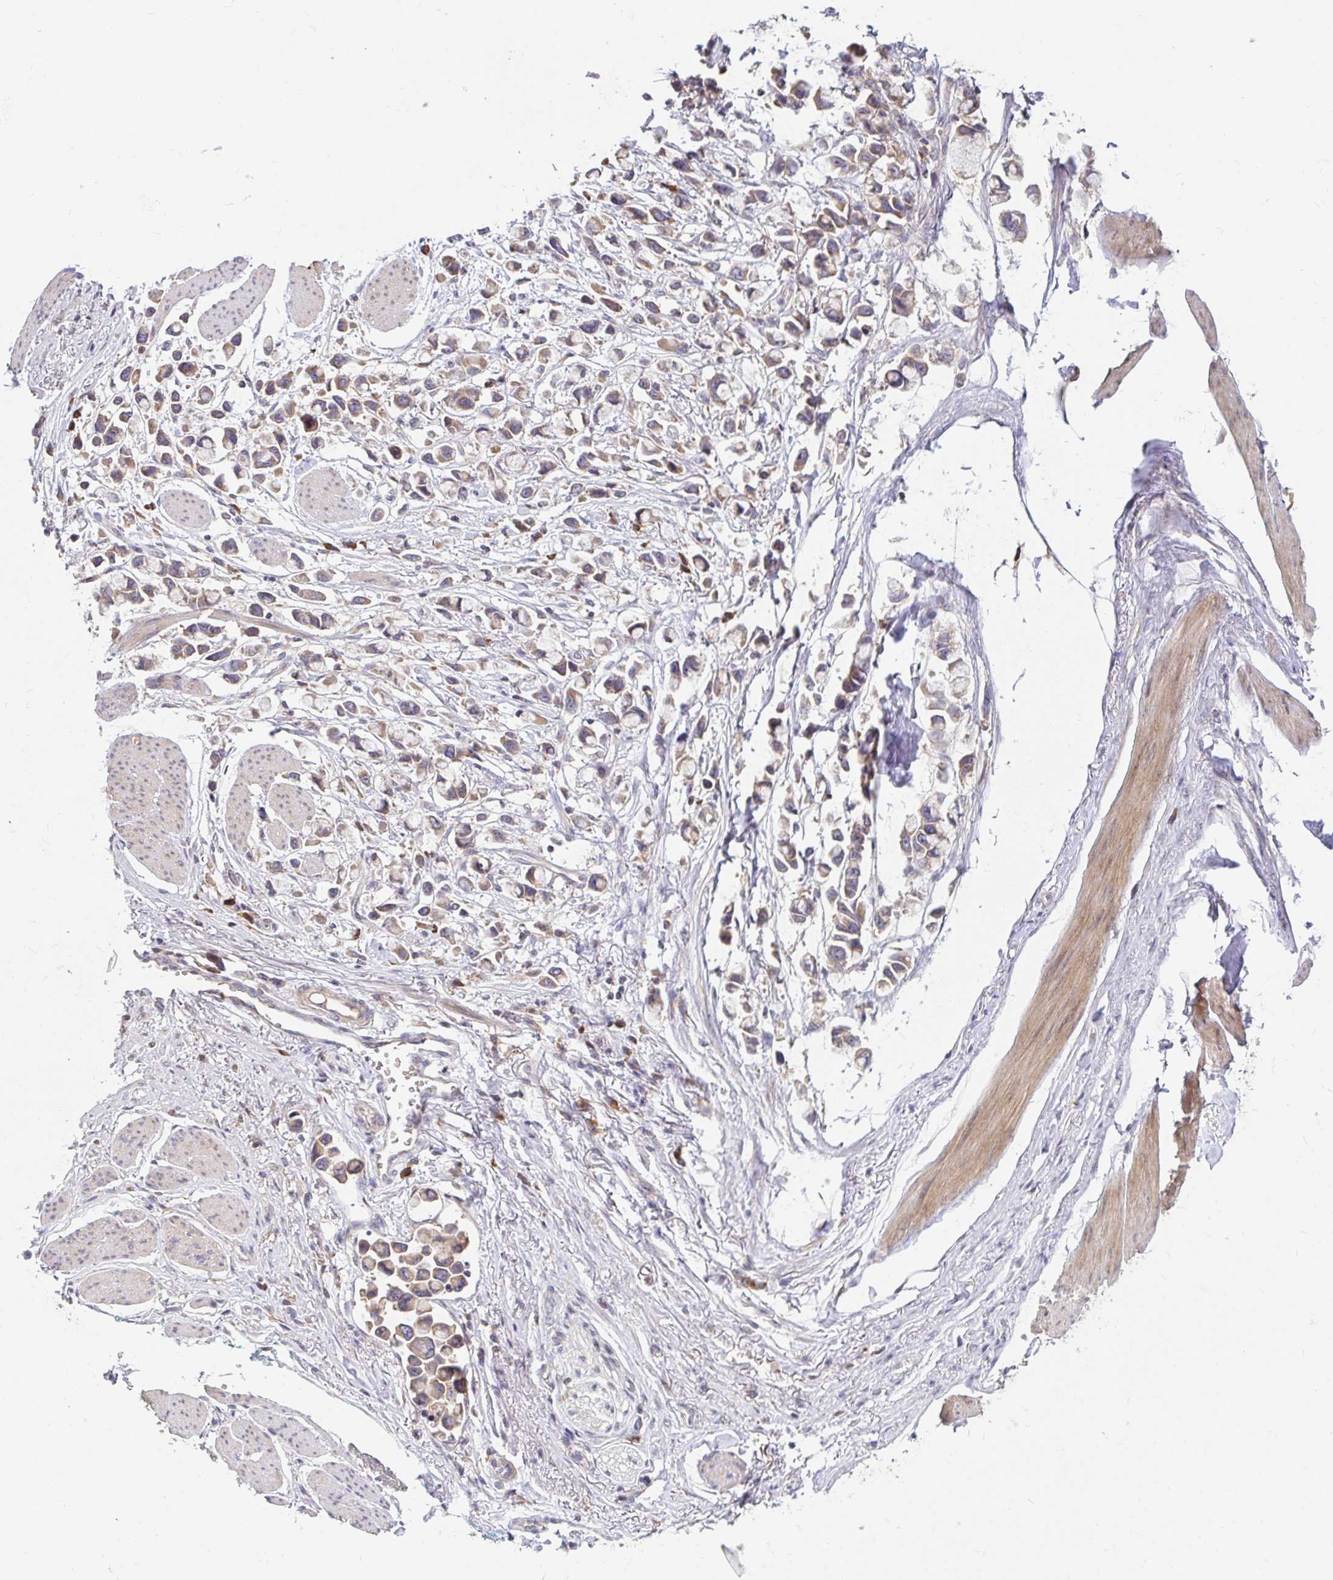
{"staining": {"intensity": "weak", "quantity": ">75%", "location": "cytoplasmic/membranous"}, "tissue": "stomach cancer", "cell_type": "Tumor cells", "image_type": "cancer", "snomed": [{"axis": "morphology", "description": "Adenocarcinoma, NOS"}, {"axis": "topography", "description": "Stomach"}], "caption": "Brown immunohistochemical staining in stomach cancer (adenocarcinoma) shows weak cytoplasmic/membranous positivity in approximately >75% of tumor cells.", "gene": "LARP1", "patient": {"sex": "female", "age": 81}}